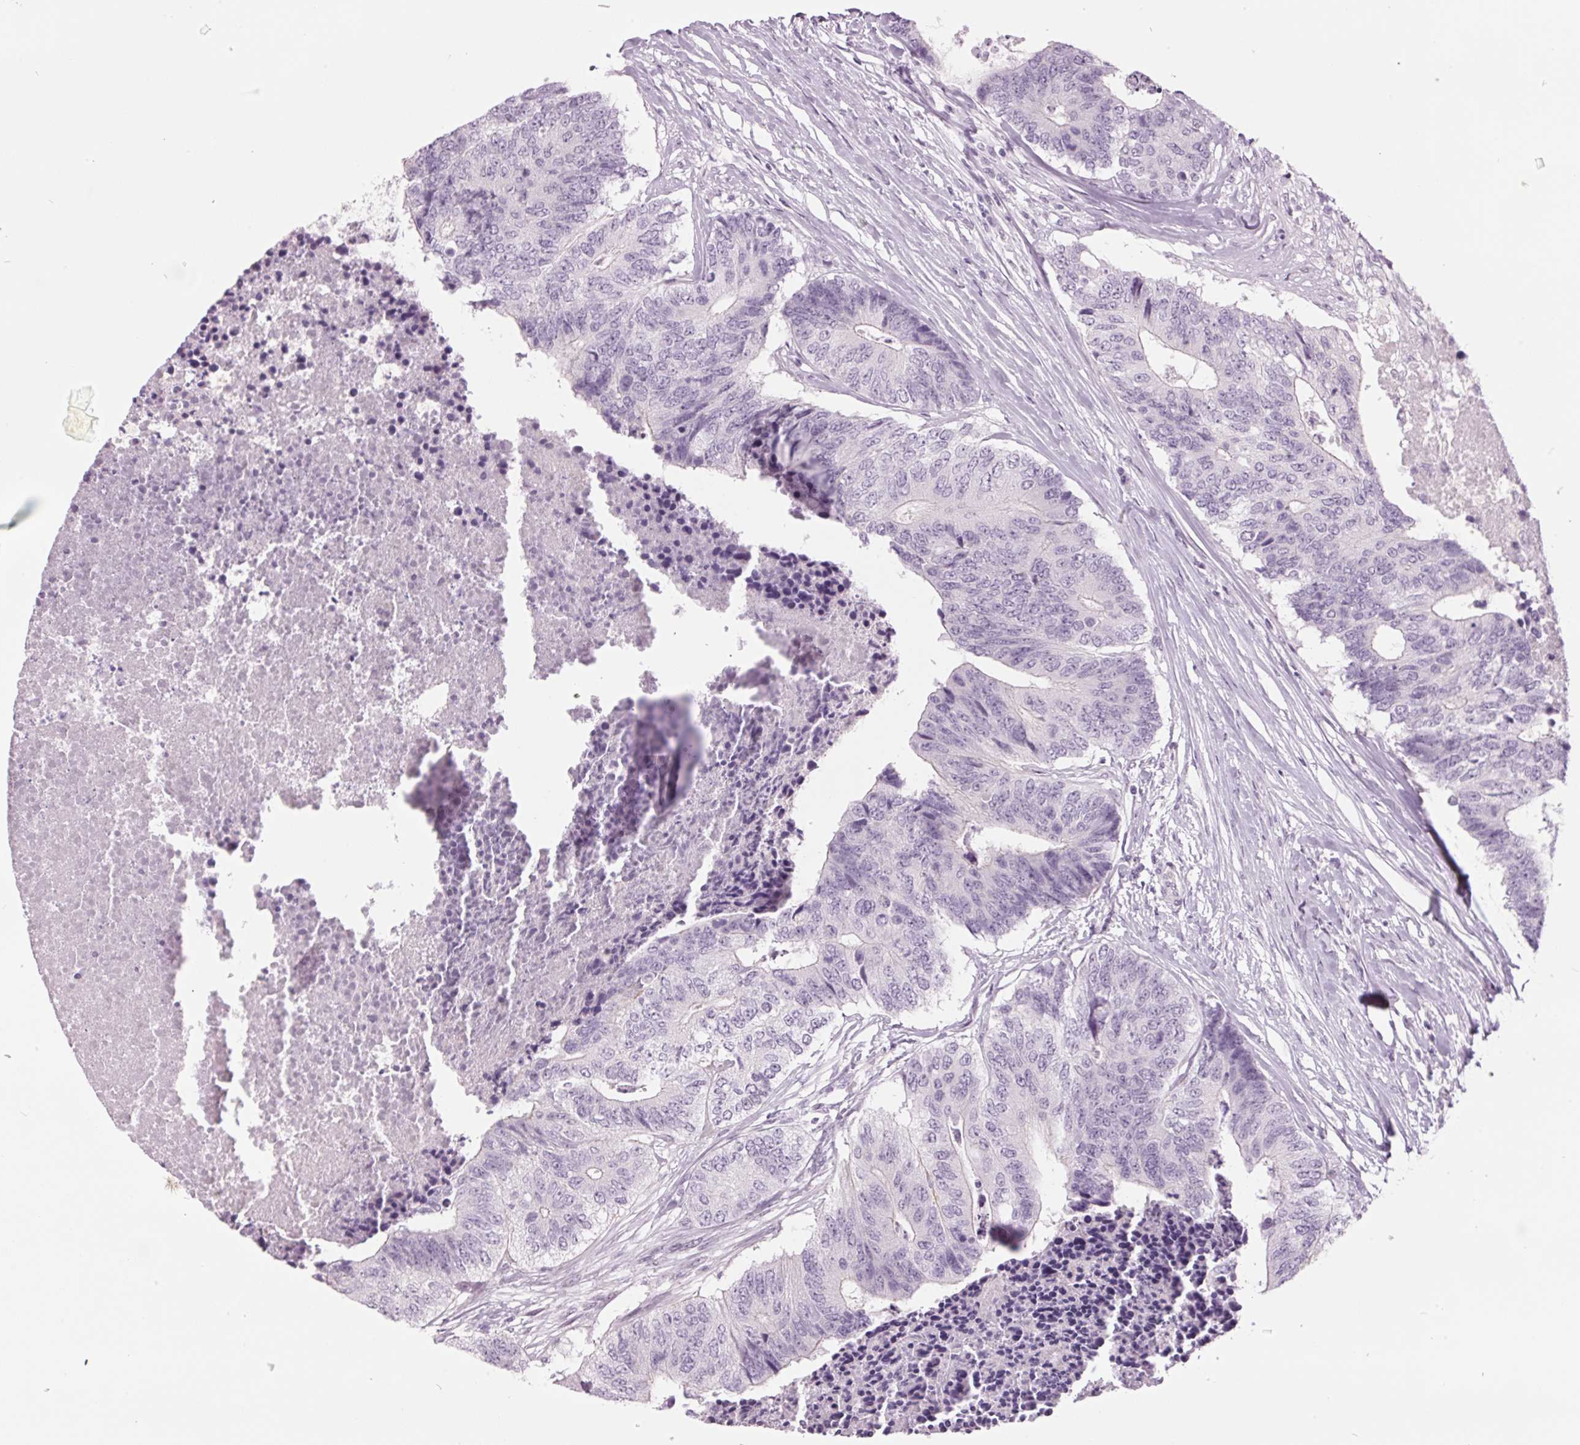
{"staining": {"intensity": "negative", "quantity": "none", "location": "none"}, "tissue": "colorectal cancer", "cell_type": "Tumor cells", "image_type": "cancer", "snomed": [{"axis": "morphology", "description": "Adenocarcinoma, NOS"}, {"axis": "topography", "description": "Colon"}], "caption": "Protein analysis of colorectal cancer displays no significant positivity in tumor cells.", "gene": "ODAD2", "patient": {"sex": "female", "age": 67}}